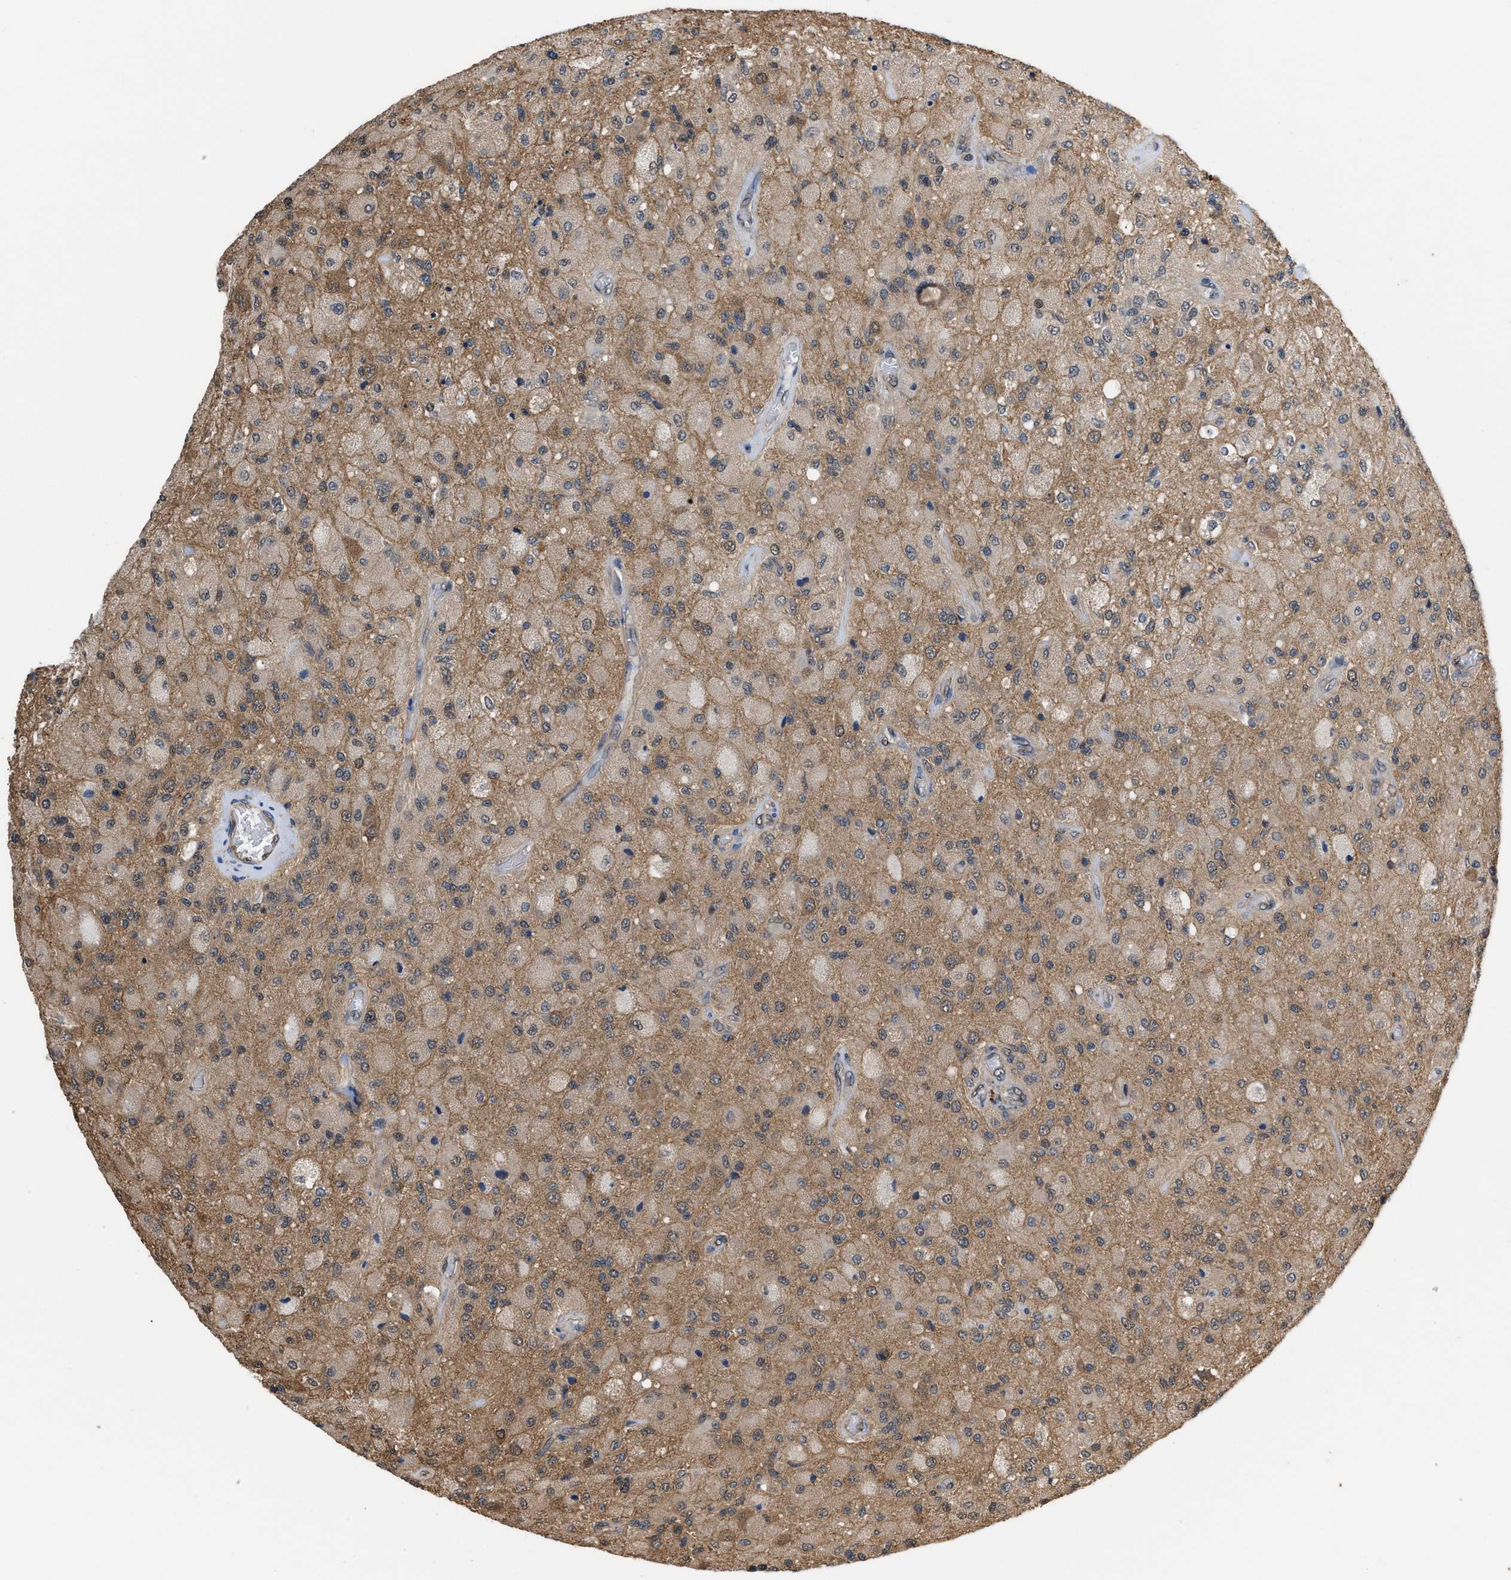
{"staining": {"intensity": "weak", "quantity": "<25%", "location": "cytoplasmic/membranous"}, "tissue": "glioma", "cell_type": "Tumor cells", "image_type": "cancer", "snomed": [{"axis": "morphology", "description": "Normal tissue, NOS"}, {"axis": "morphology", "description": "Glioma, malignant, High grade"}, {"axis": "topography", "description": "Cerebral cortex"}], "caption": "A high-resolution image shows immunohistochemistry (IHC) staining of malignant glioma (high-grade), which displays no significant positivity in tumor cells.", "gene": "SCAI", "patient": {"sex": "male", "age": 77}}